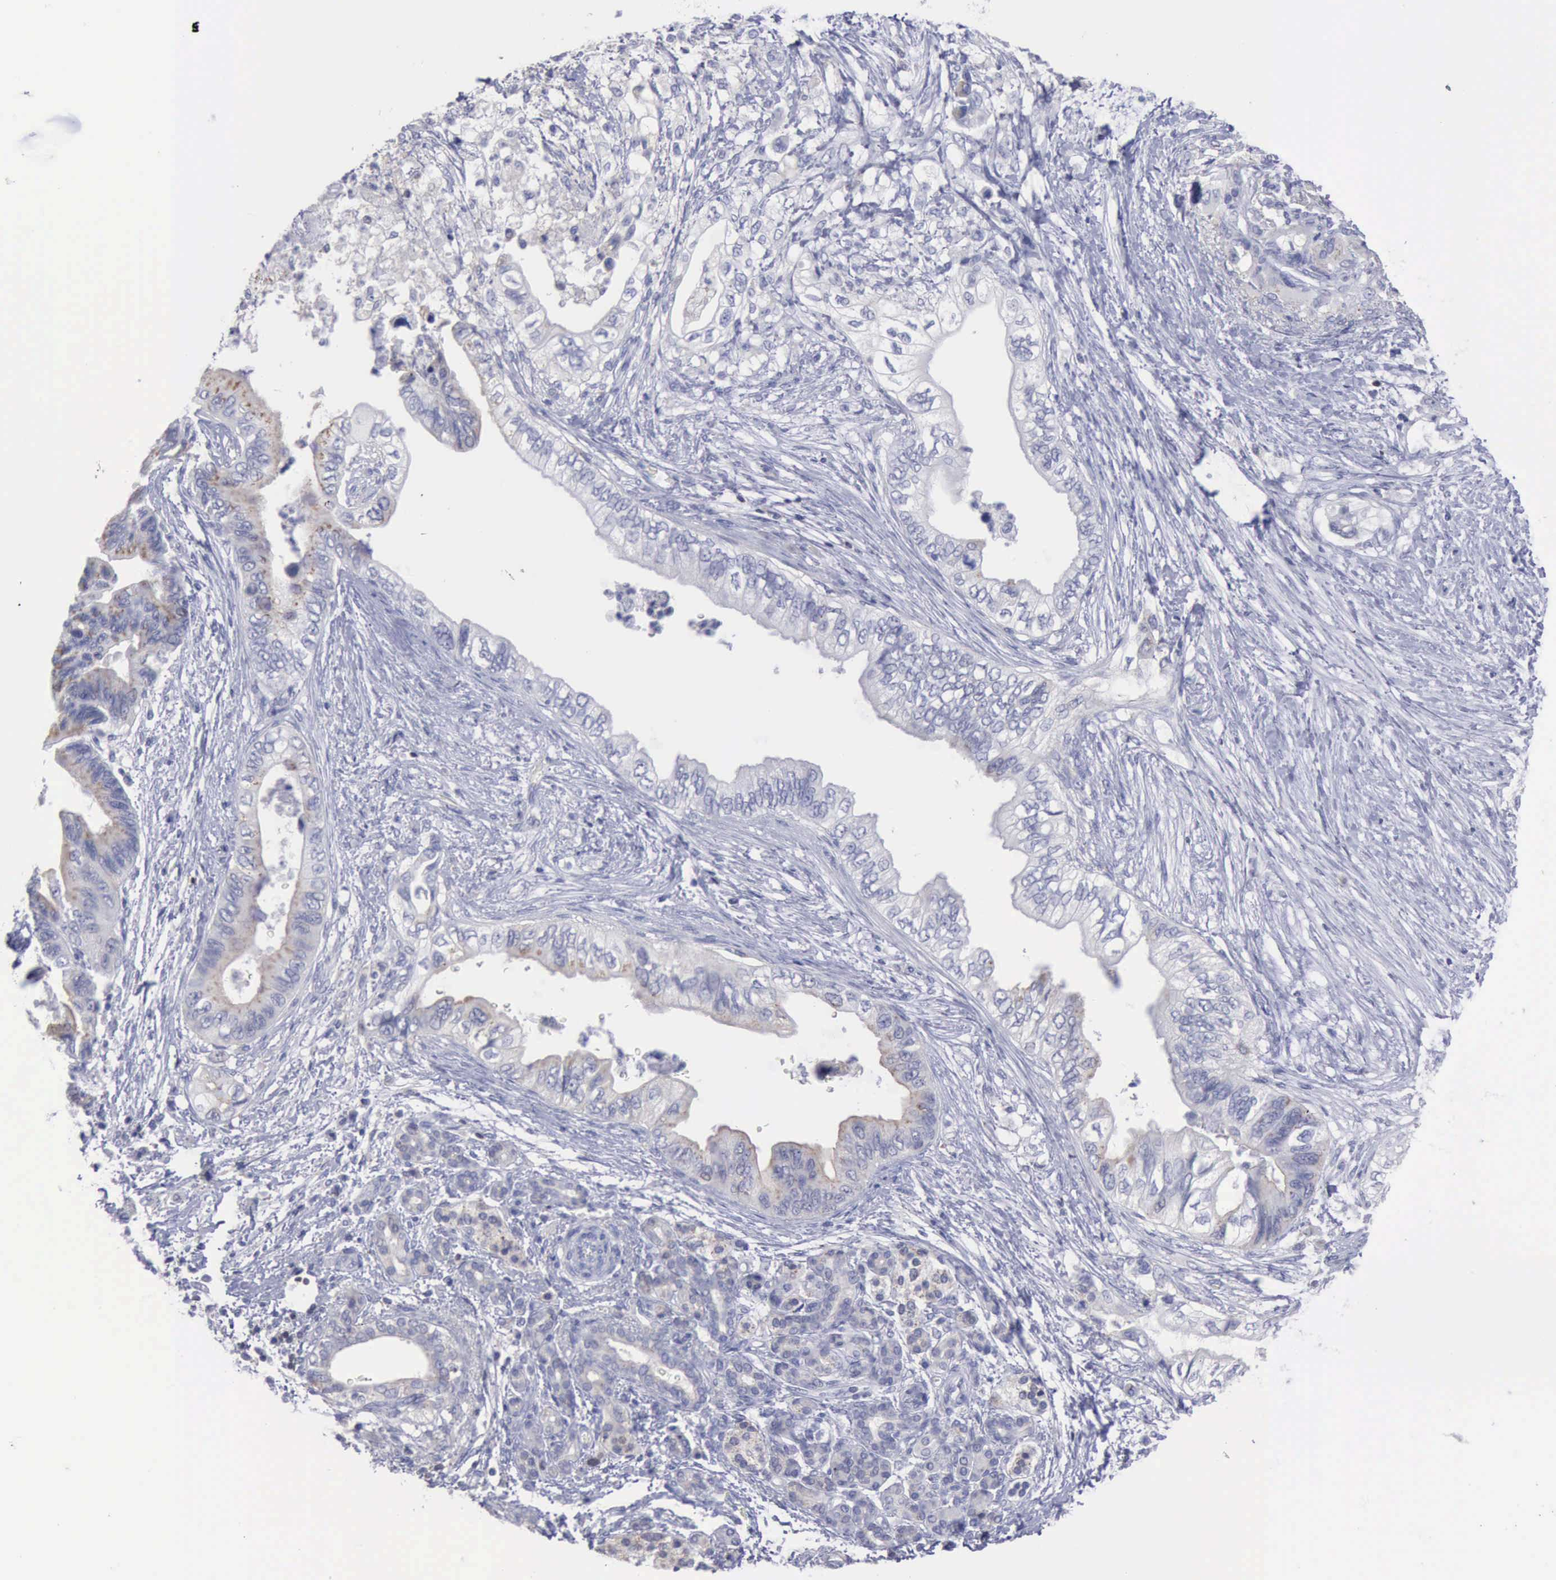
{"staining": {"intensity": "negative", "quantity": "none", "location": "none"}, "tissue": "pancreatic cancer", "cell_type": "Tumor cells", "image_type": "cancer", "snomed": [{"axis": "morphology", "description": "Adenocarcinoma, NOS"}, {"axis": "topography", "description": "Pancreas"}], "caption": "Immunohistochemistry (IHC) of human adenocarcinoma (pancreatic) demonstrates no expression in tumor cells.", "gene": "SATB2", "patient": {"sex": "female", "age": 66}}